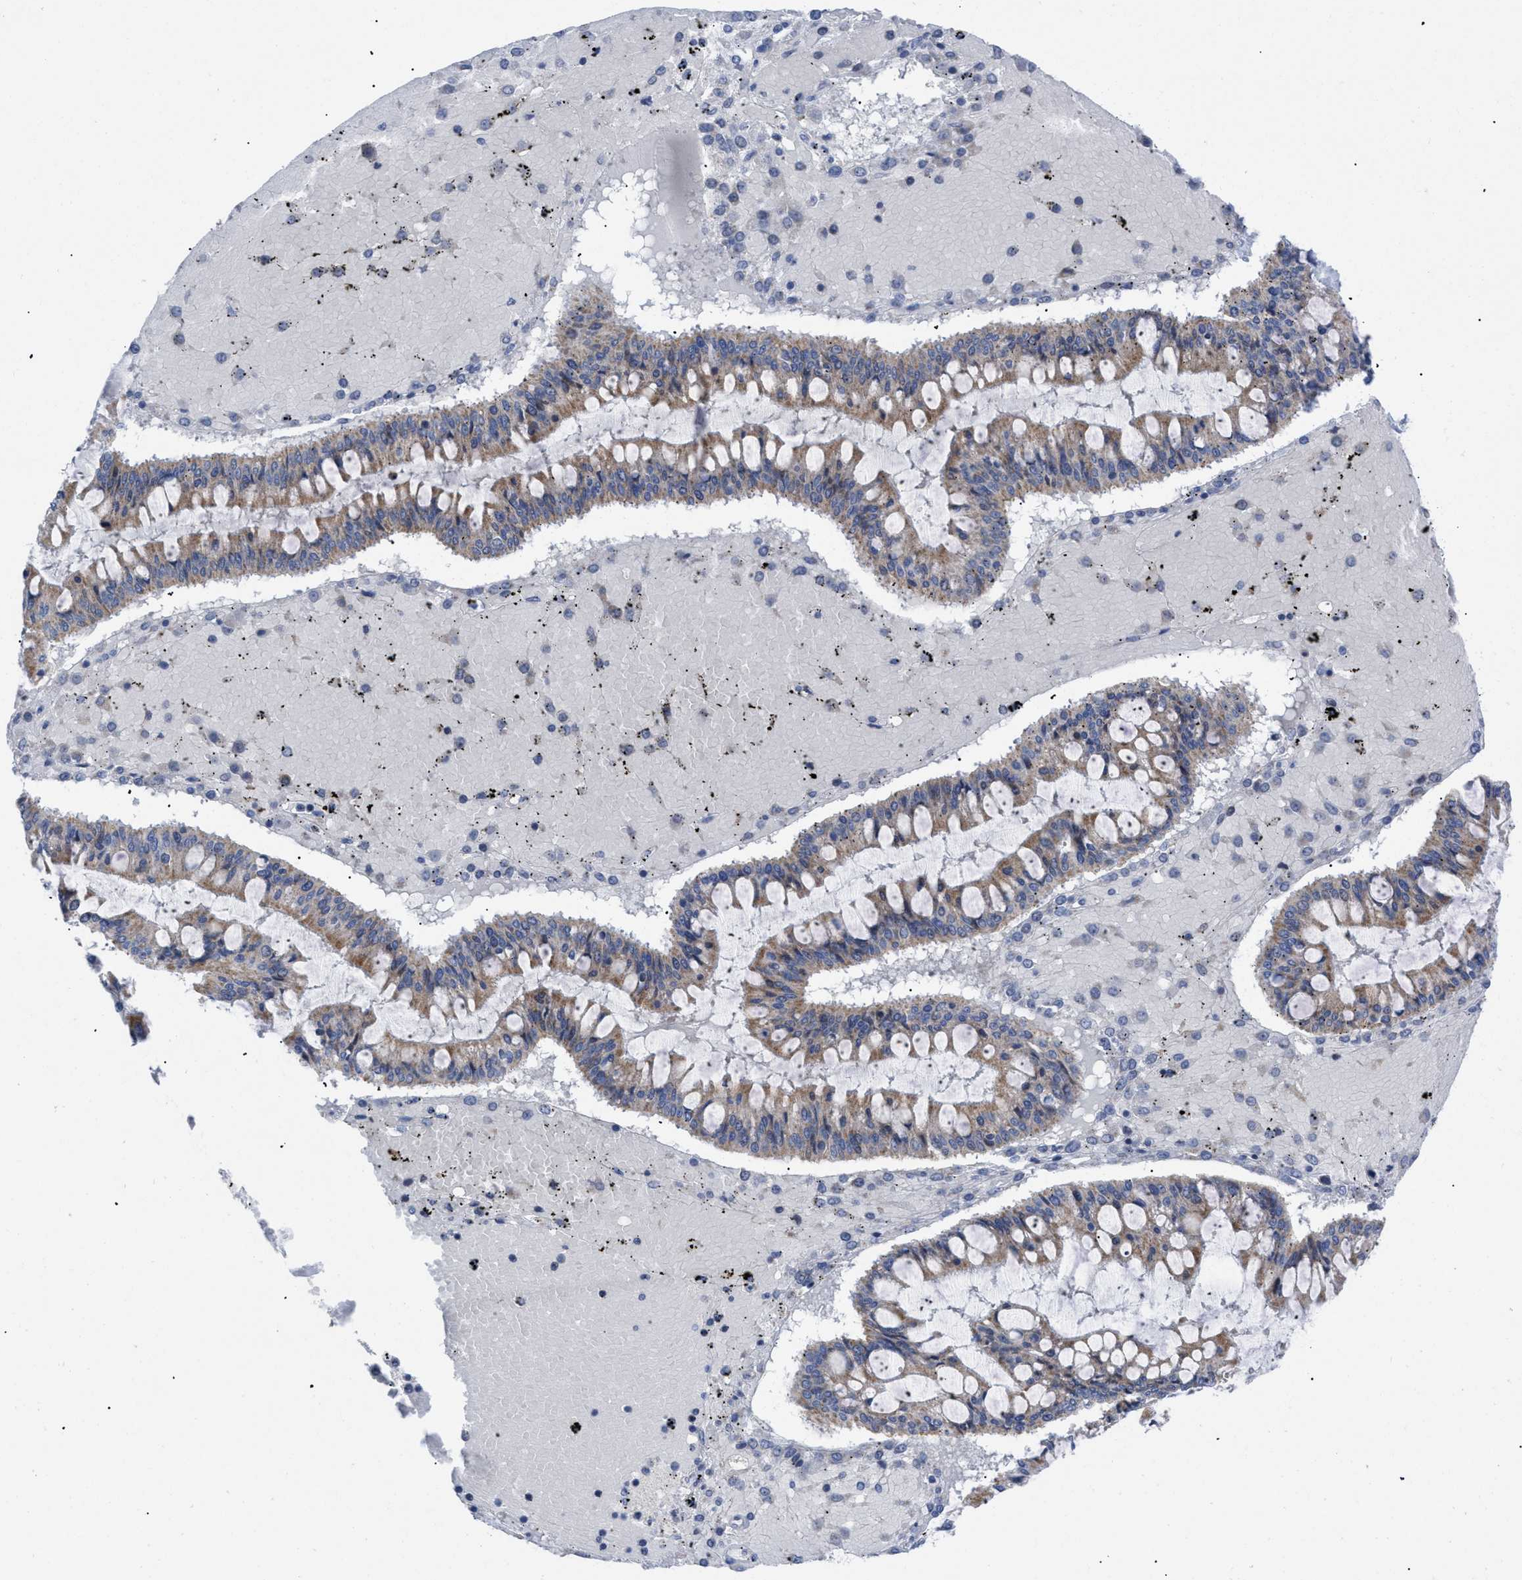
{"staining": {"intensity": "moderate", "quantity": ">75%", "location": "cytoplasmic/membranous"}, "tissue": "ovarian cancer", "cell_type": "Tumor cells", "image_type": "cancer", "snomed": [{"axis": "morphology", "description": "Cystadenocarcinoma, mucinous, NOS"}, {"axis": "topography", "description": "Ovary"}], "caption": "An immunohistochemistry (IHC) histopathology image of tumor tissue is shown. Protein staining in brown shows moderate cytoplasmic/membranous positivity in ovarian mucinous cystadenocarcinoma within tumor cells.", "gene": "CAV3", "patient": {"sex": "female", "age": 73}}